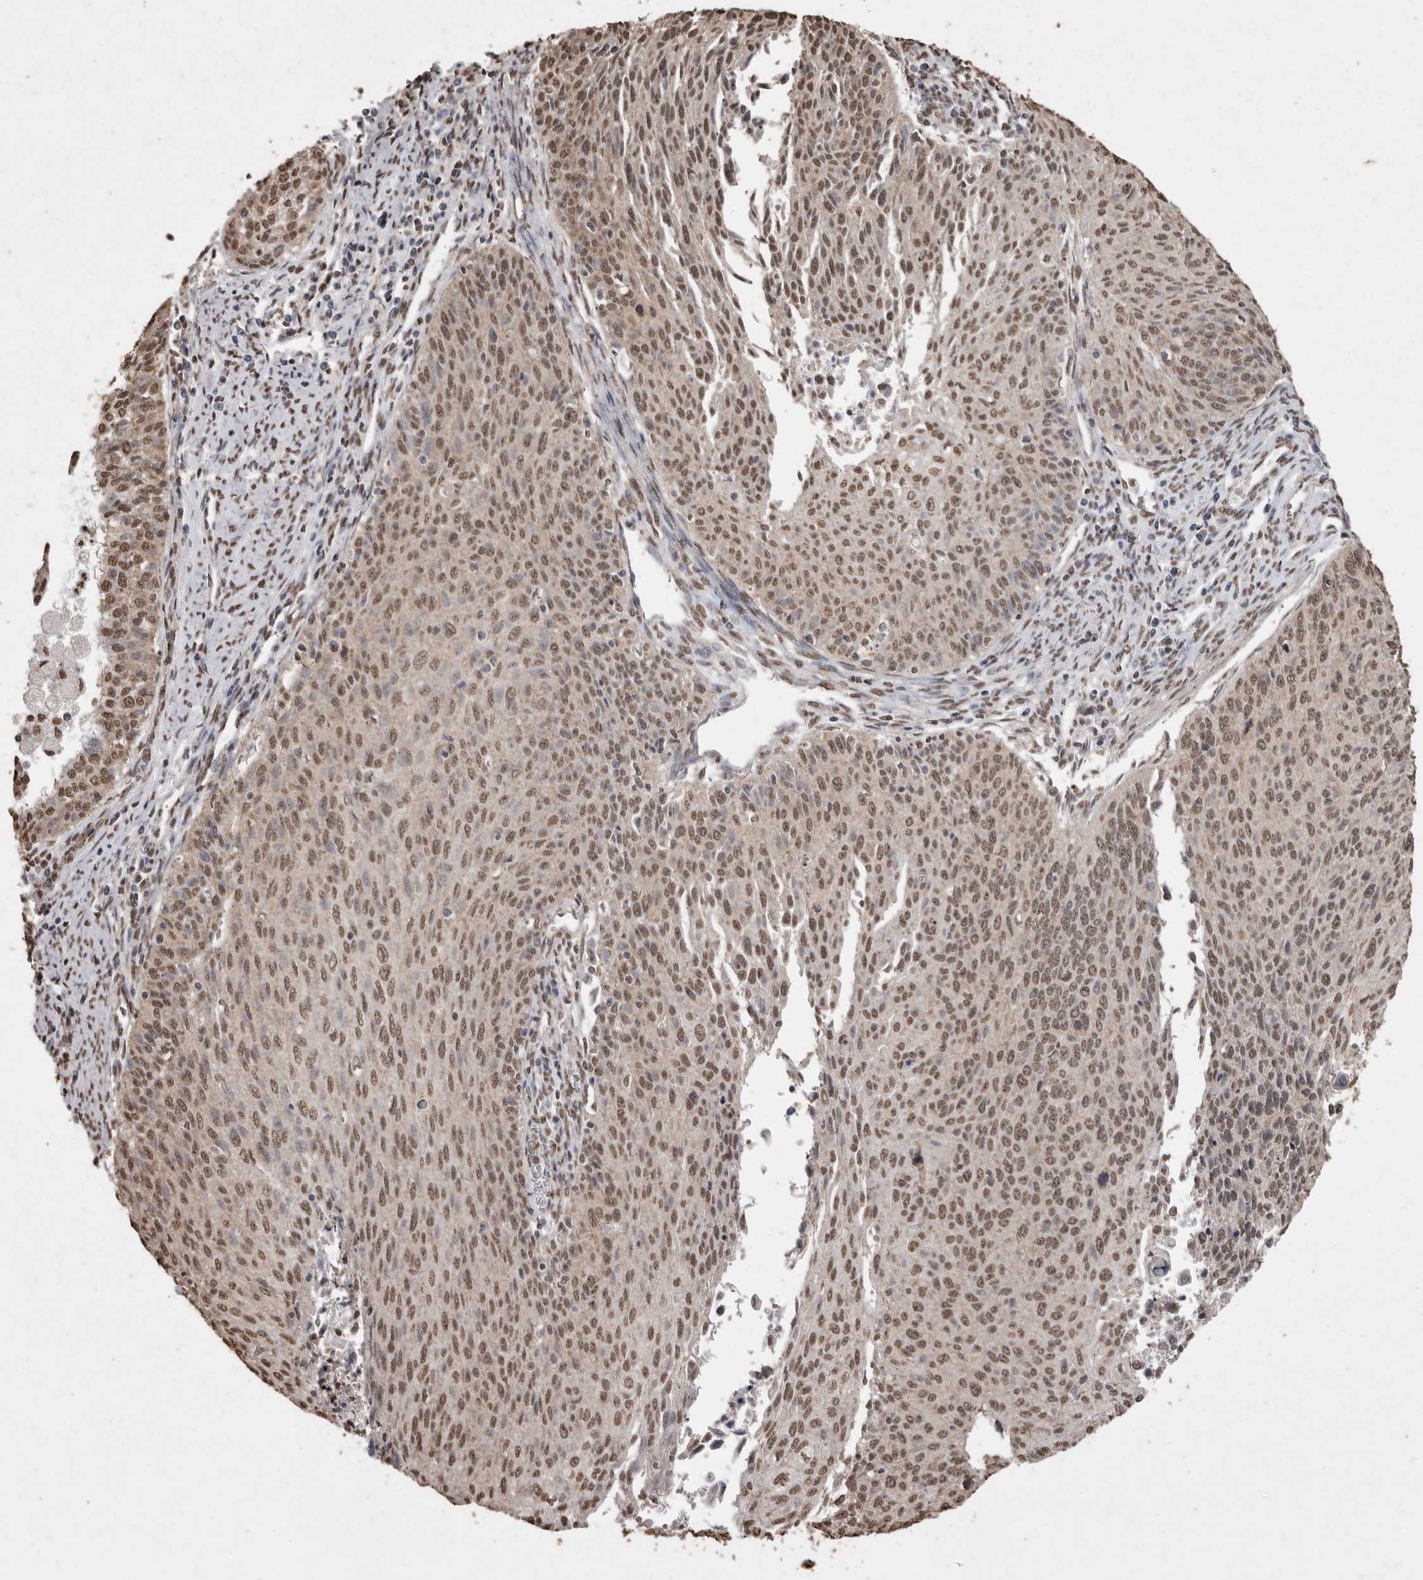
{"staining": {"intensity": "moderate", "quantity": ">75%", "location": "nuclear"}, "tissue": "cervical cancer", "cell_type": "Tumor cells", "image_type": "cancer", "snomed": [{"axis": "morphology", "description": "Squamous cell carcinoma, NOS"}, {"axis": "topography", "description": "Cervix"}], "caption": "The immunohistochemical stain labels moderate nuclear staining in tumor cells of squamous cell carcinoma (cervical) tissue.", "gene": "SMAD7", "patient": {"sex": "female", "age": 55}}